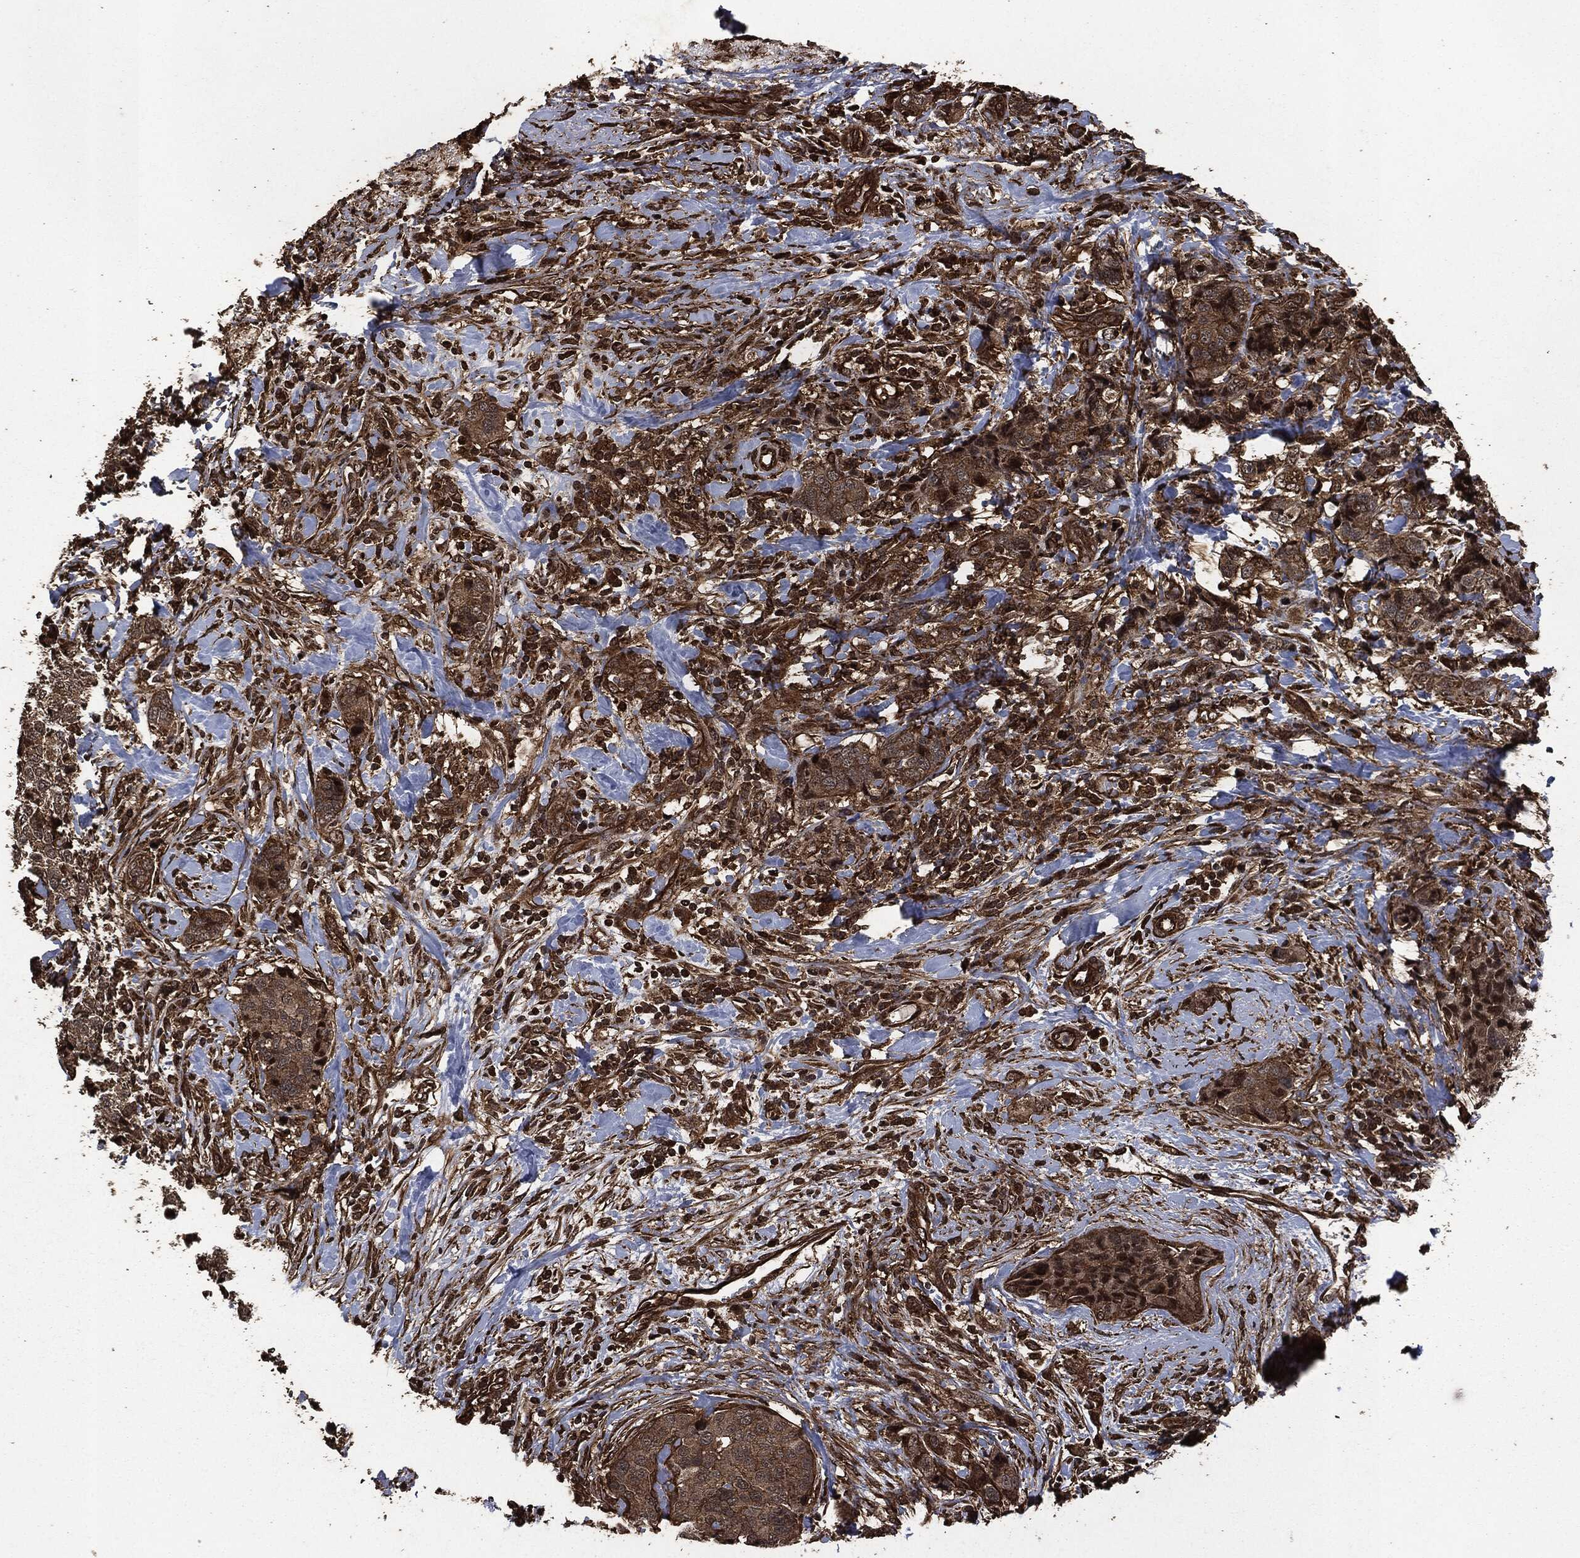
{"staining": {"intensity": "strong", "quantity": ">75%", "location": "cytoplasmic/membranous"}, "tissue": "breast cancer", "cell_type": "Tumor cells", "image_type": "cancer", "snomed": [{"axis": "morphology", "description": "Lobular carcinoma"}, {"axis": "topography", "description": "Breast"}], "caption": "Approximately >75% of tumor cells in human breast lobular carcinoma show strong cytoplasmic/membranous protein positivity as visualized by brown immunohistochemical staining.", "gene": "HRAS", "patient": {"sex": "female", "age": 59}}